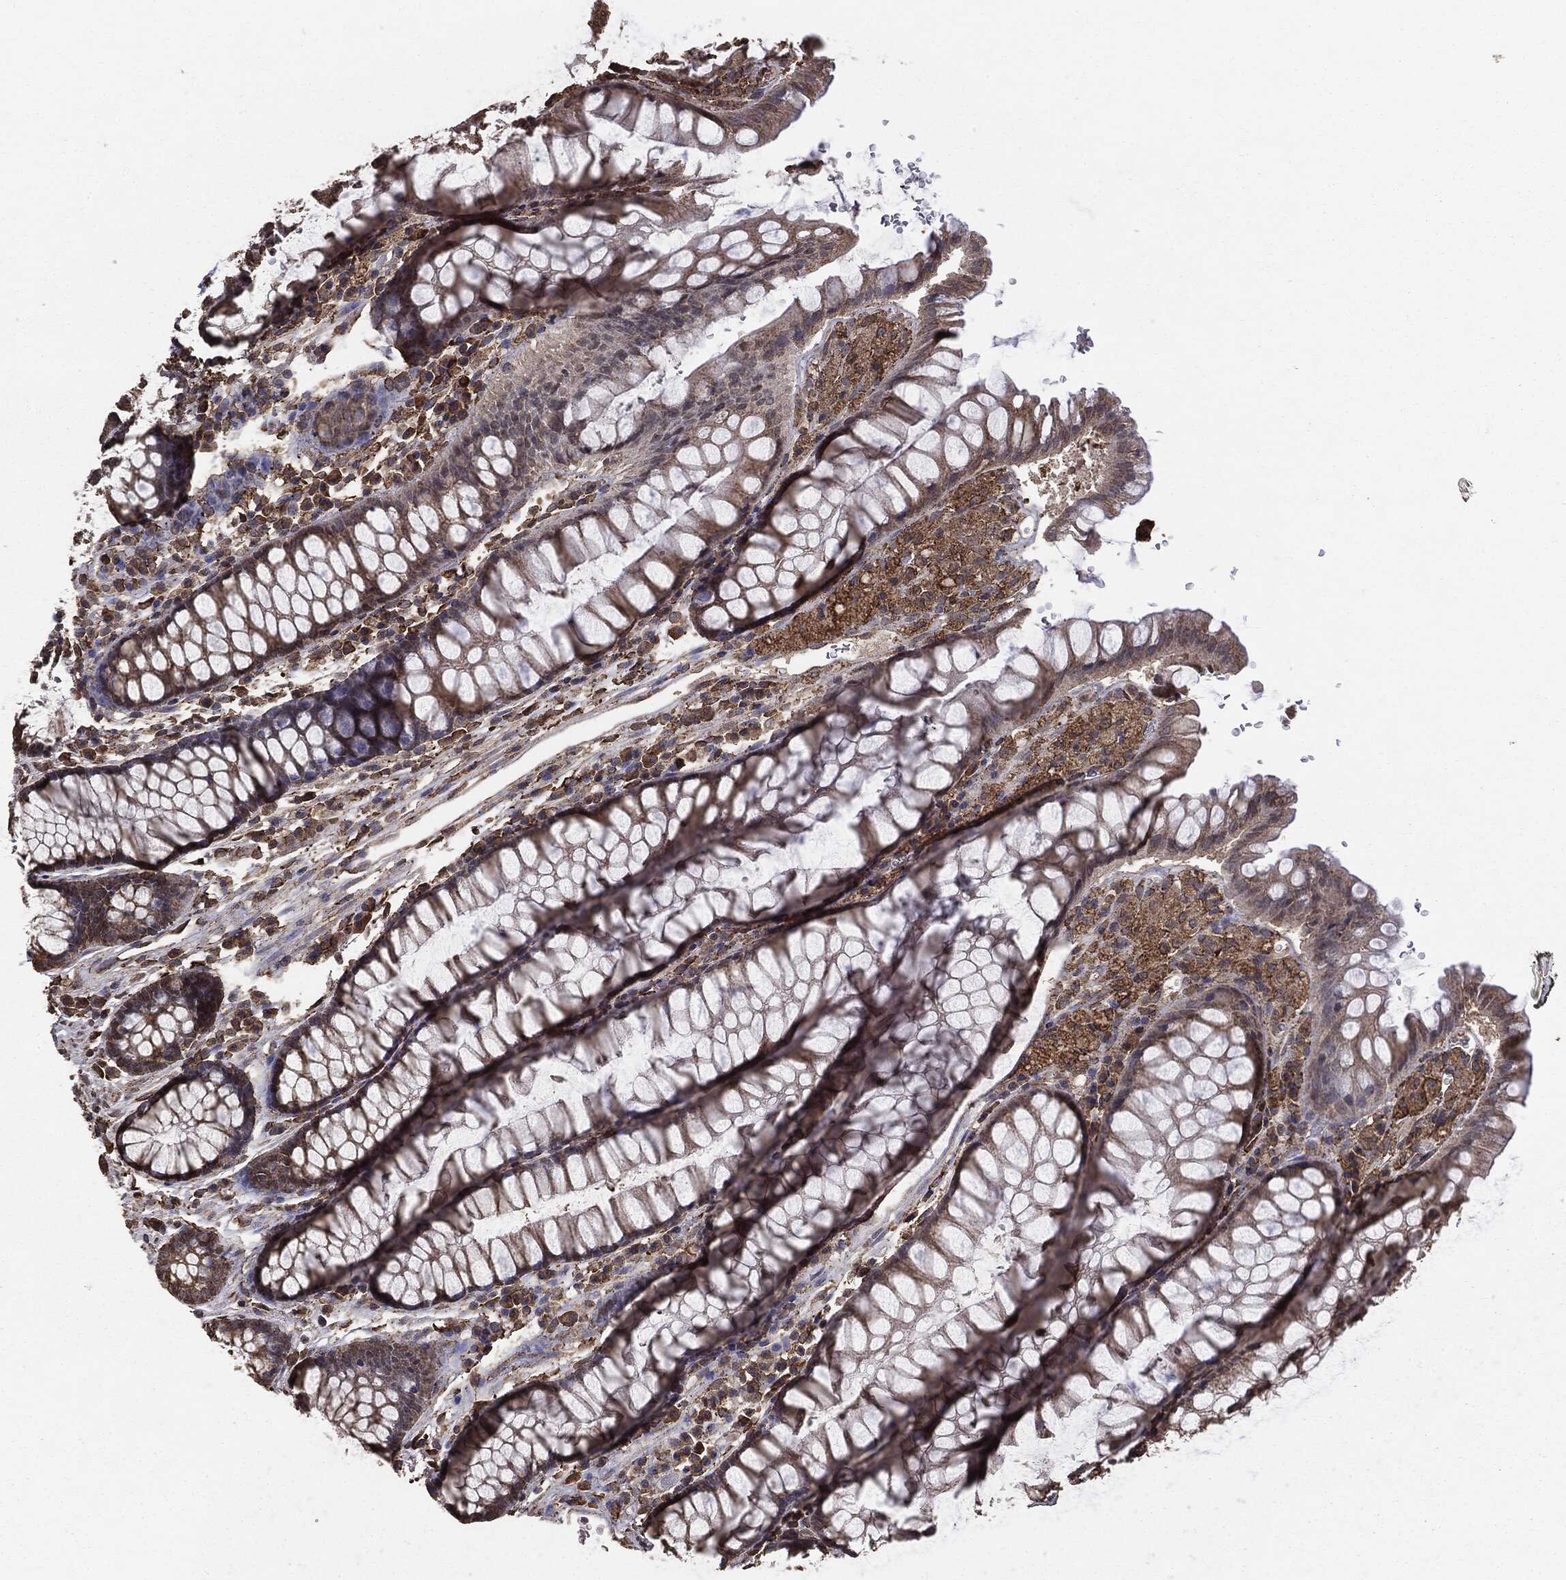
{"staining": {"intensity": "negative", "quantity": "none", "location": "none"}, "tissue": "rectum", "cell_type": "Glandular cells", "image_type": "normal", "snomed": [{"axis": "morphology", "description": "Normal tissue, NOS"}, {"axis": "topography", "description": "Rectum"}], "caption": "A high-resolution image shows immunohistochemistry staining of normal rectum, which exhibits no significant expression in glandular cells.", "gene": "MTOR", "patient": {"sex": "female", "age": 68}}